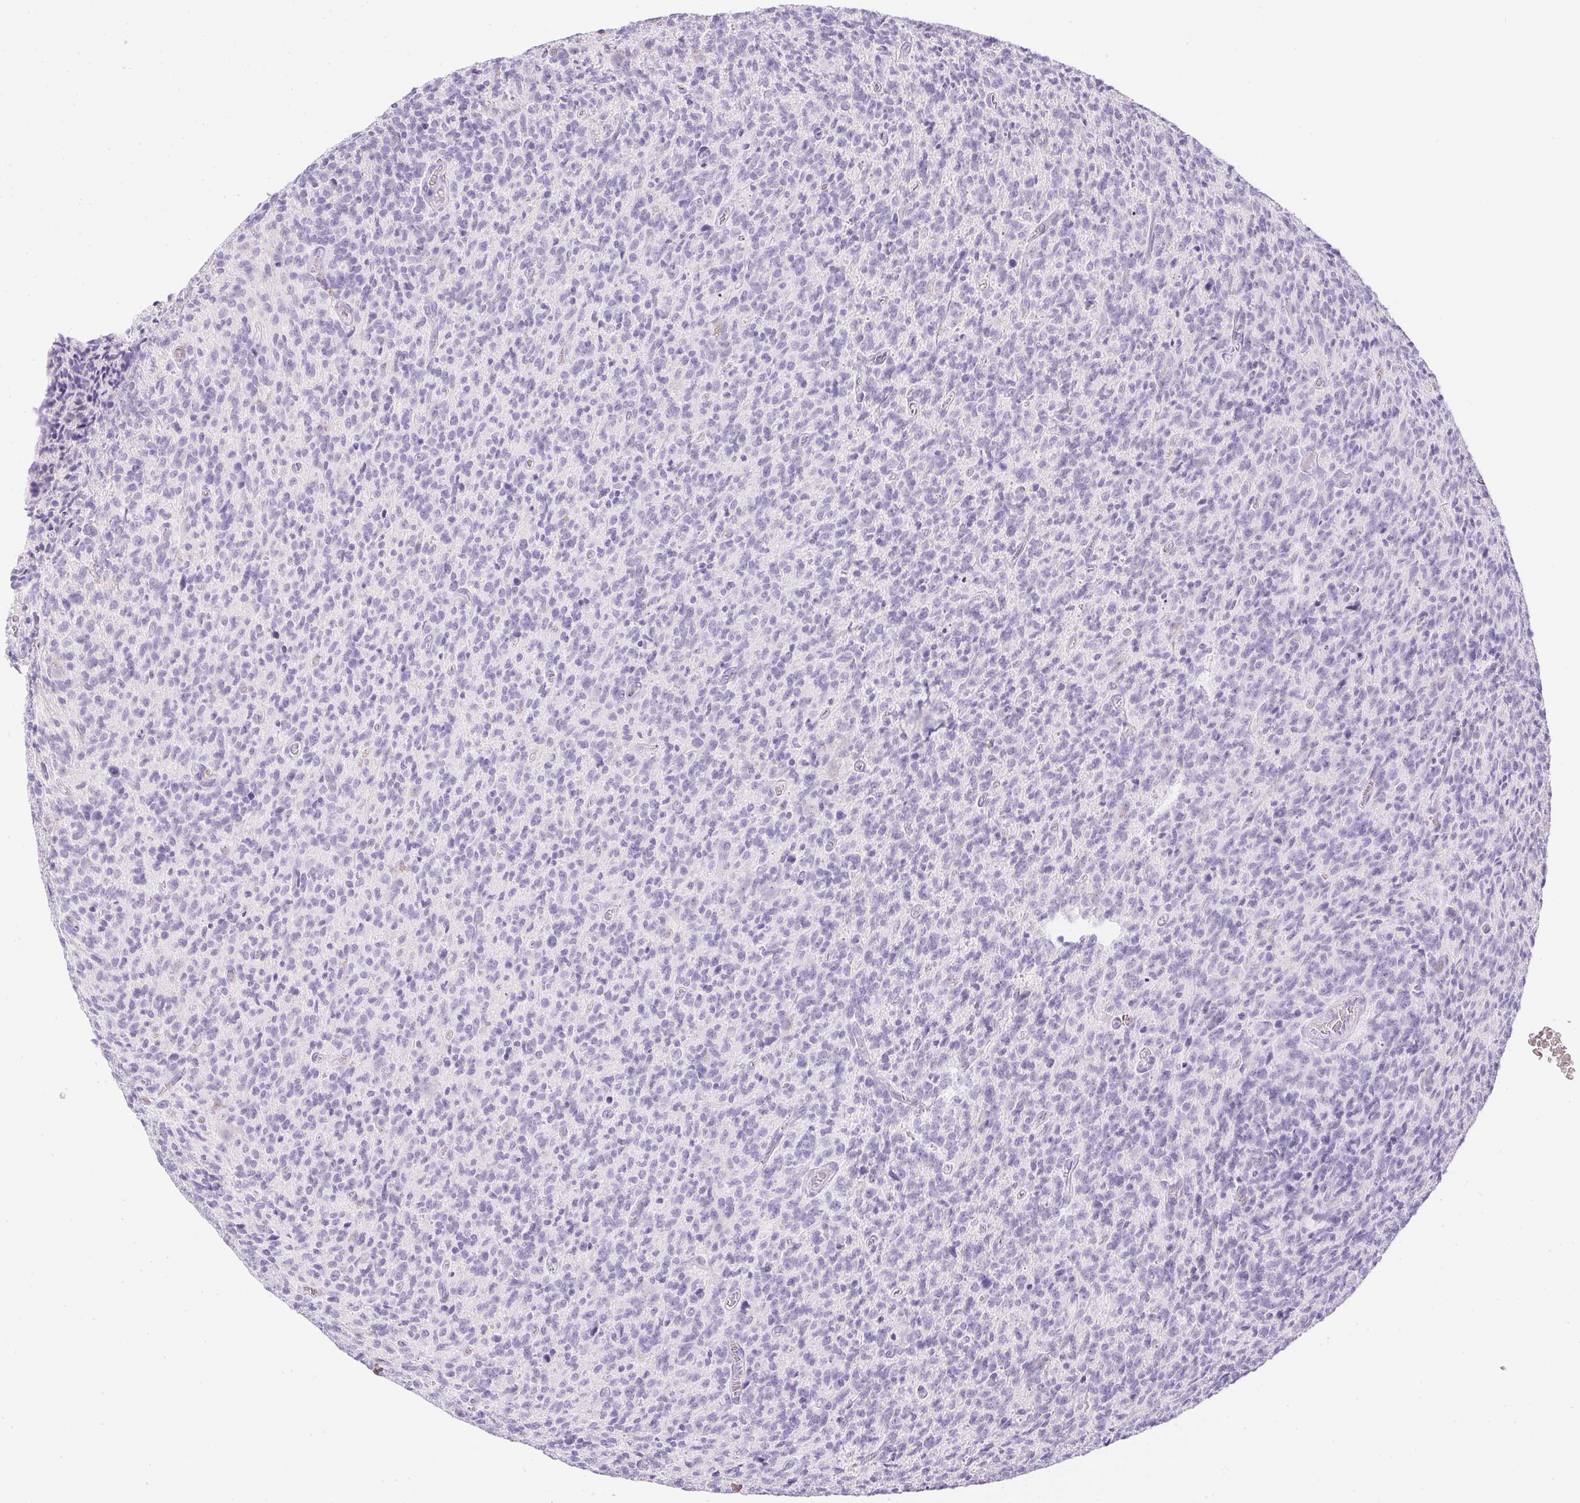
{"staining": {"intensity": "negative", "quantity": "none", "location": "none"}, "tissue": "glioma", "cell_type": "Tumor cells", "image_type": "cancer", "snomed": [{"axis": "morphology", "description": "Glioma, malignant, High grade"}, {"axis": "topography", "description": "Brain"}], "caption": "Image shows no significant protein positivity in tumor cells of glioma.", "gene": "ATP6V1G3", "patient": {"sex": "male", "age": 76}}